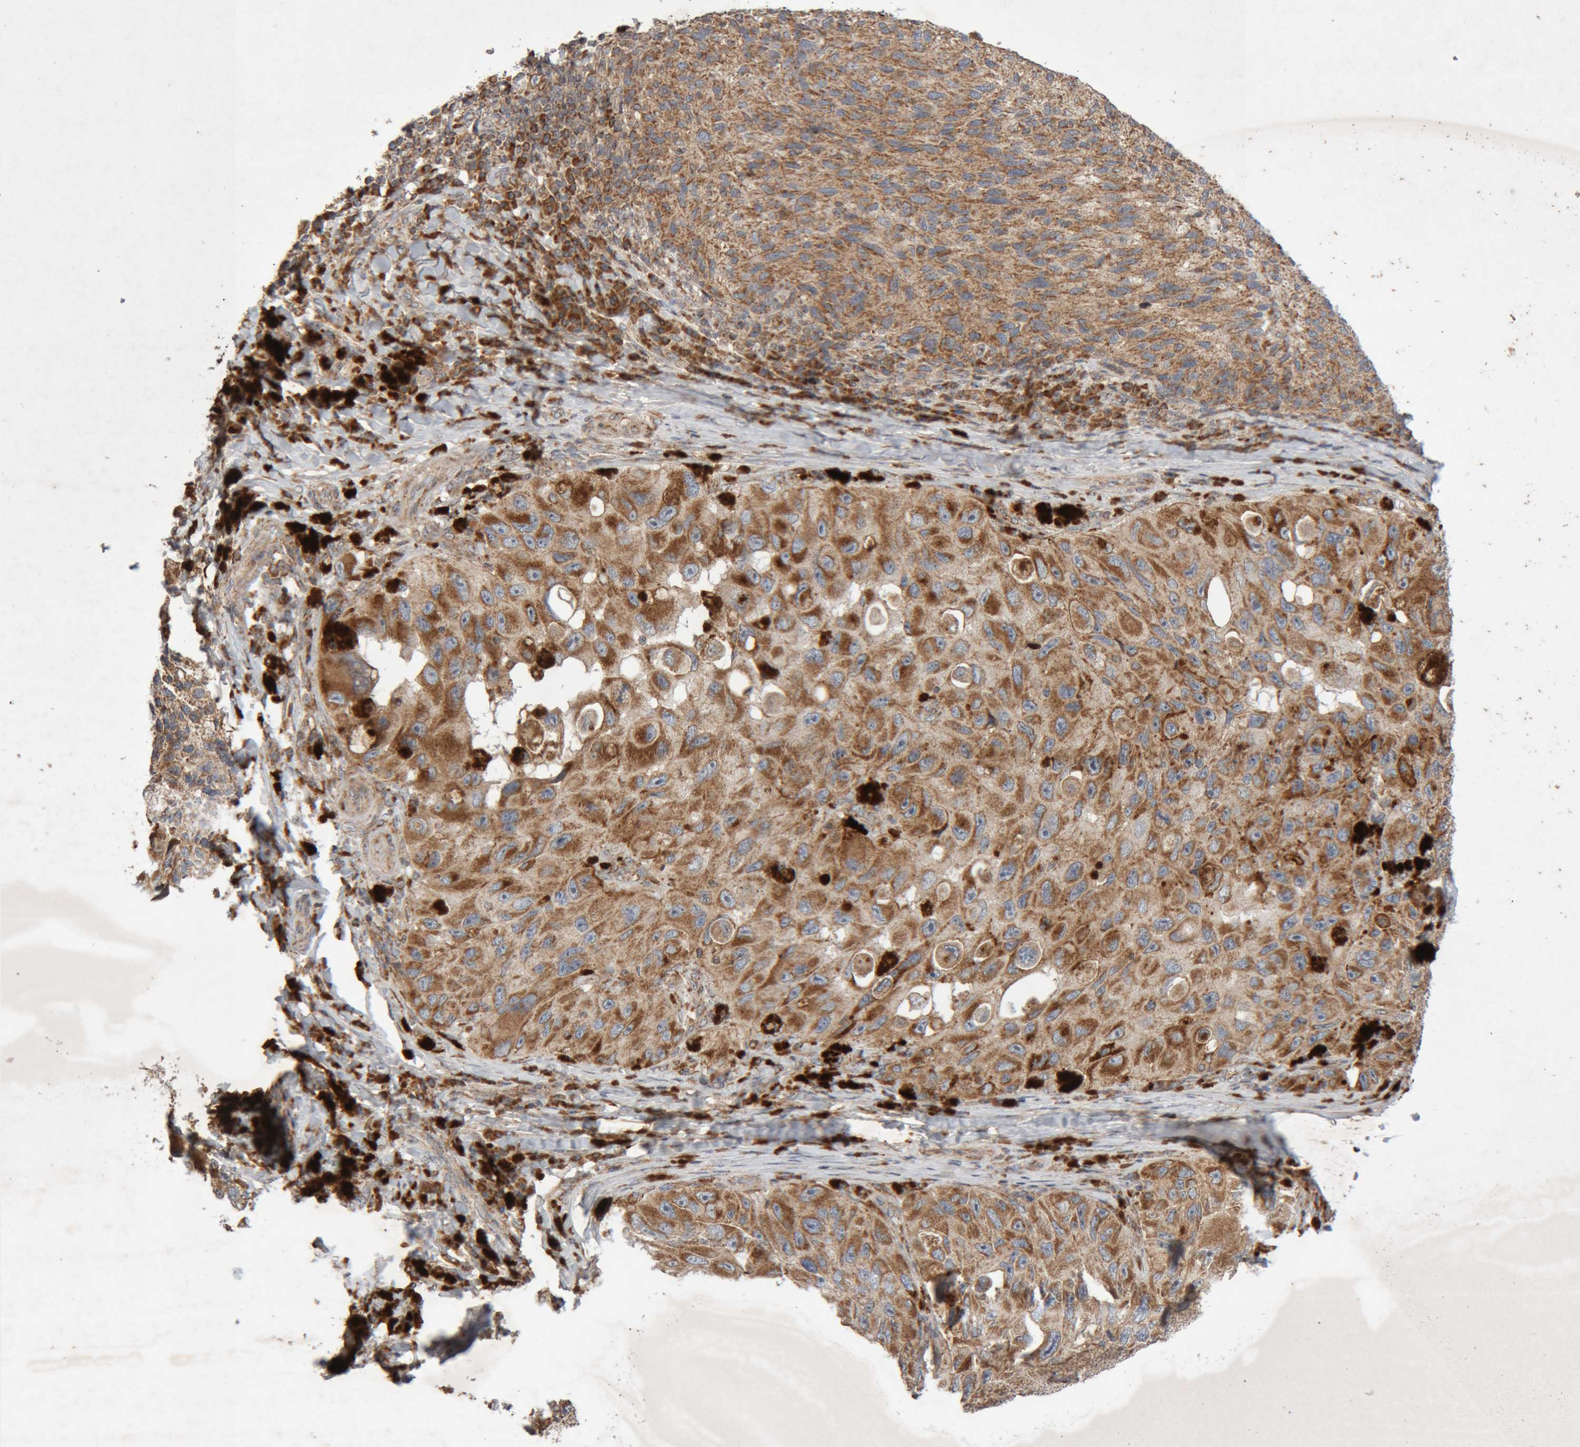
{"staining": {"intensity": "moderate", "quantity": ">75%", "location": "cytoplasmic/membranous"}, "tissue": "melanoma", "cell_type": "Tumor cells", "image_type": "cancer", "snomed": [{"axis": "morphology", "description": "Malignant melanoma, NOS"}, {"axis": "topography", "description": "Skin"}], "caption": "Moderate cytoplasmic/membranous staining for a protein is appreciated in about >75% of tumor cells of malignant melanoma using immunohistochemistry.", "gene": "KIF21B", "patient": {"sex": "female", "age": 73}}